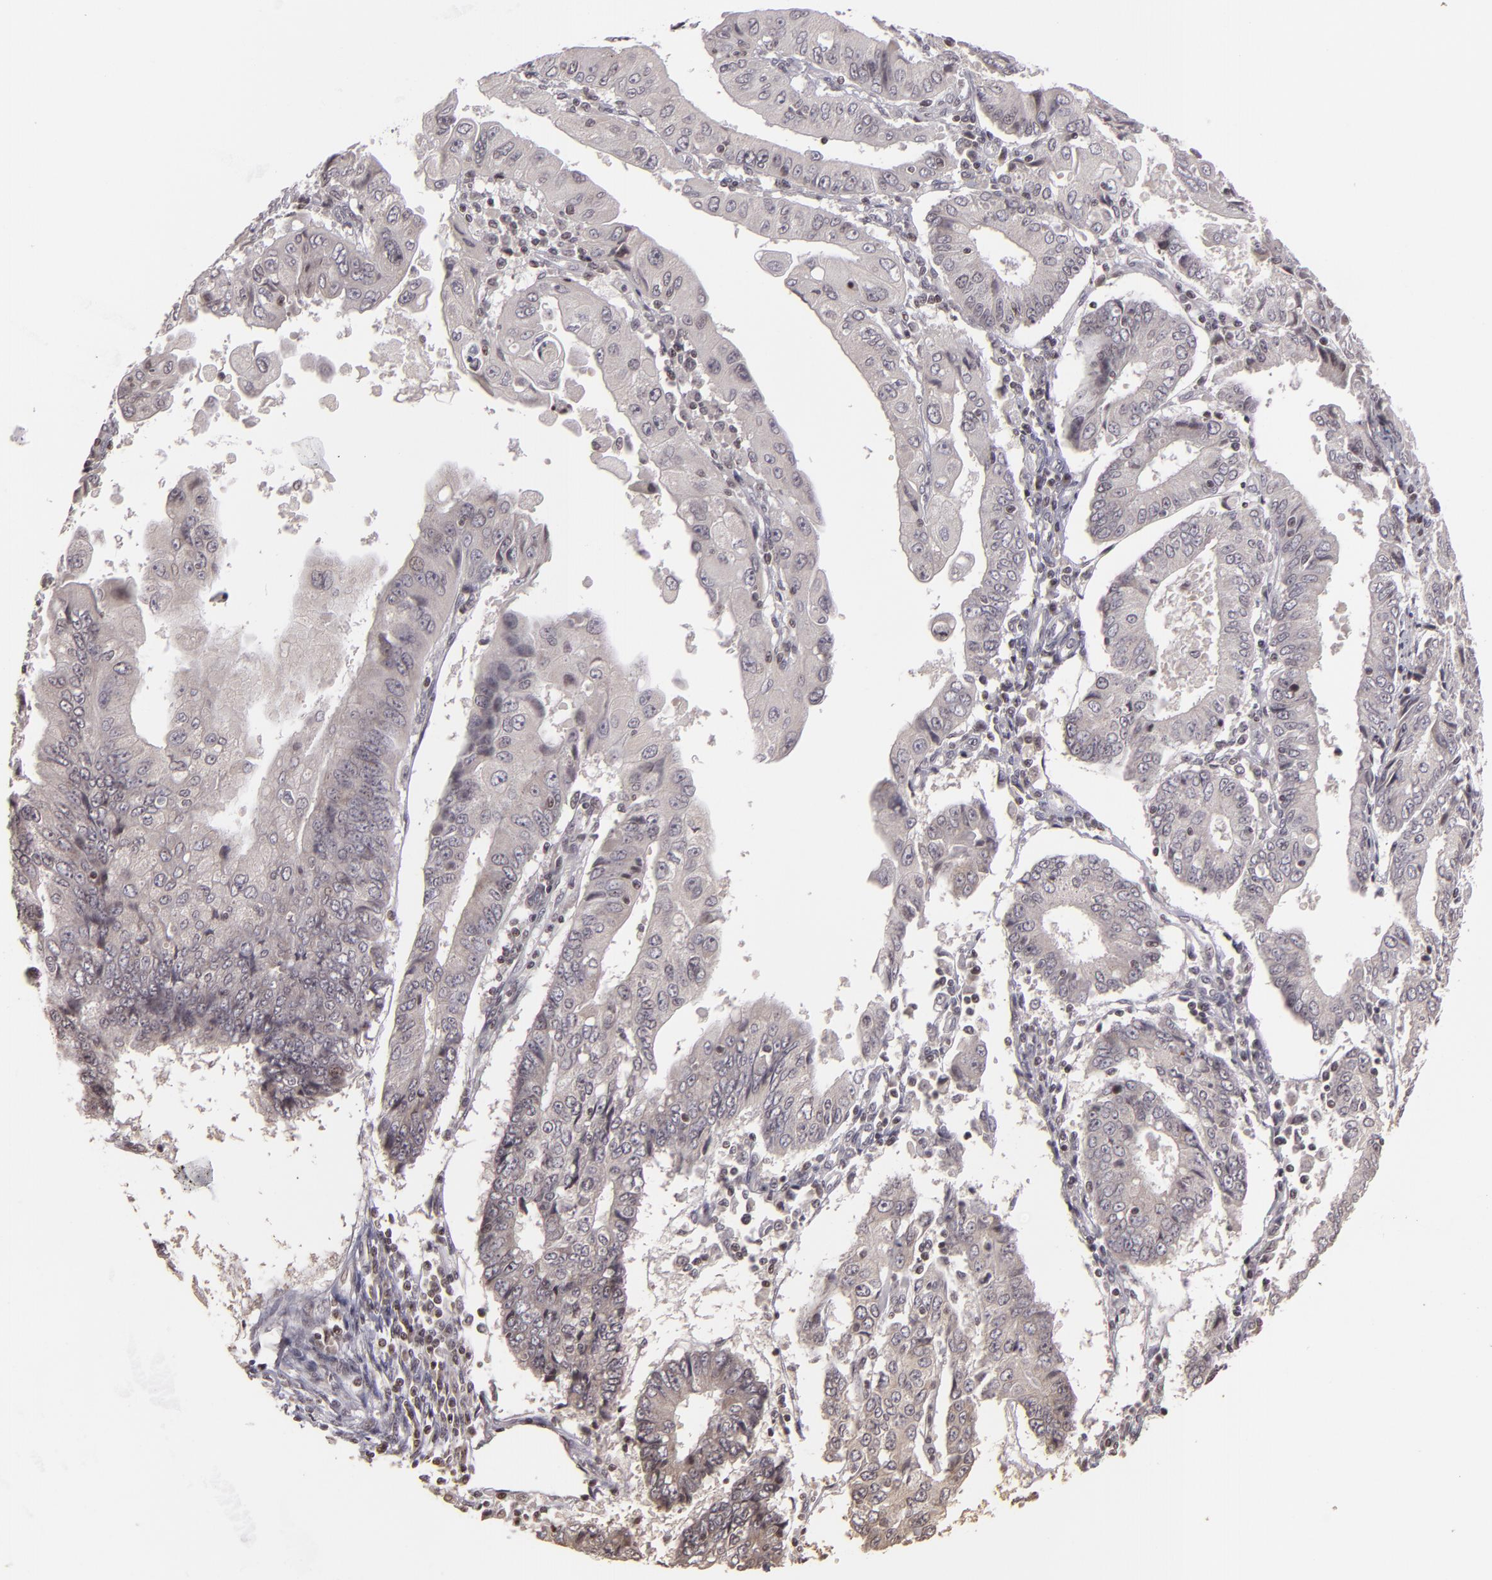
{"staining": {"intensity": "negative", "quantity": "none", "location": "none"}, "tissue": "endometrial cancer", "cell_type": "Tumor cells", "image_type": "cancer", "snomed": [{"axis": "morphology", "description": "Adenocarcinoma, NOS"}, {"axis": "topography", "description": "Endometrium"}], "caption": "IHC photomicrograph of neoplastic tissue: human endometrial cancer stained with DAB shows no significant protein positivity in tumor cells.", "gene": "AKAP6", "patient": {"sex": "female", "age": 75}}